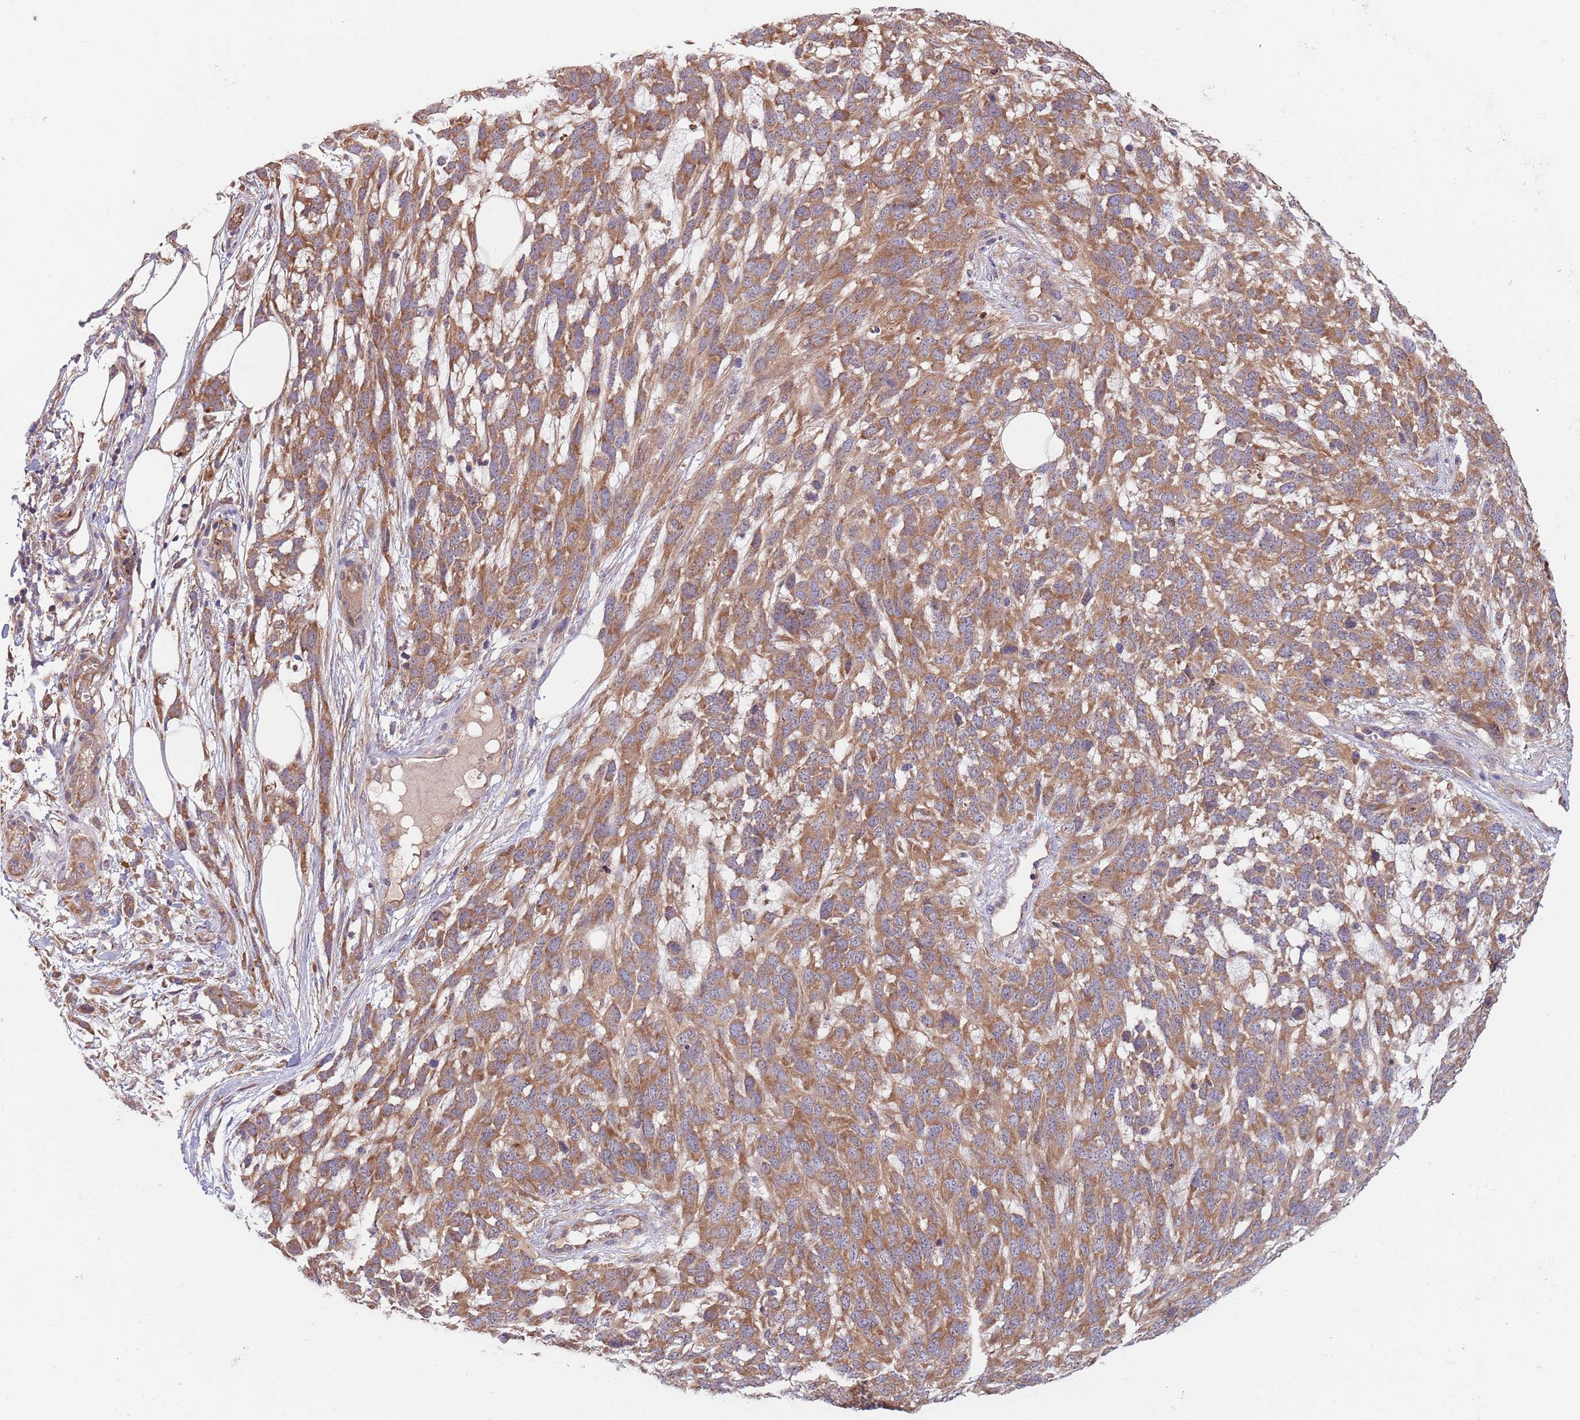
{"staining": {"intensity": "moderate", "quantity": ">75%", "location": "cytoplasmic/membranous"}, "tissue": "melanoma", "cell_type": "Tumor cells", "image_type": "cancer", "snomed": [{"axis": "morphology", "description": "Normal morphology"}, {"axis": "morphology", "description": "Malignant melanoma, NOS"}, {"axis": "topography", "description": "Skin"}], "caption": "There is medium levels of moderate cytoplasmic/membranous expression in tumor cells of melanoma, as demonstrated by immunohistochemical staining (brown color).", "gene": "EIF3F", "patient": {"sex": "female", "age": 72}}